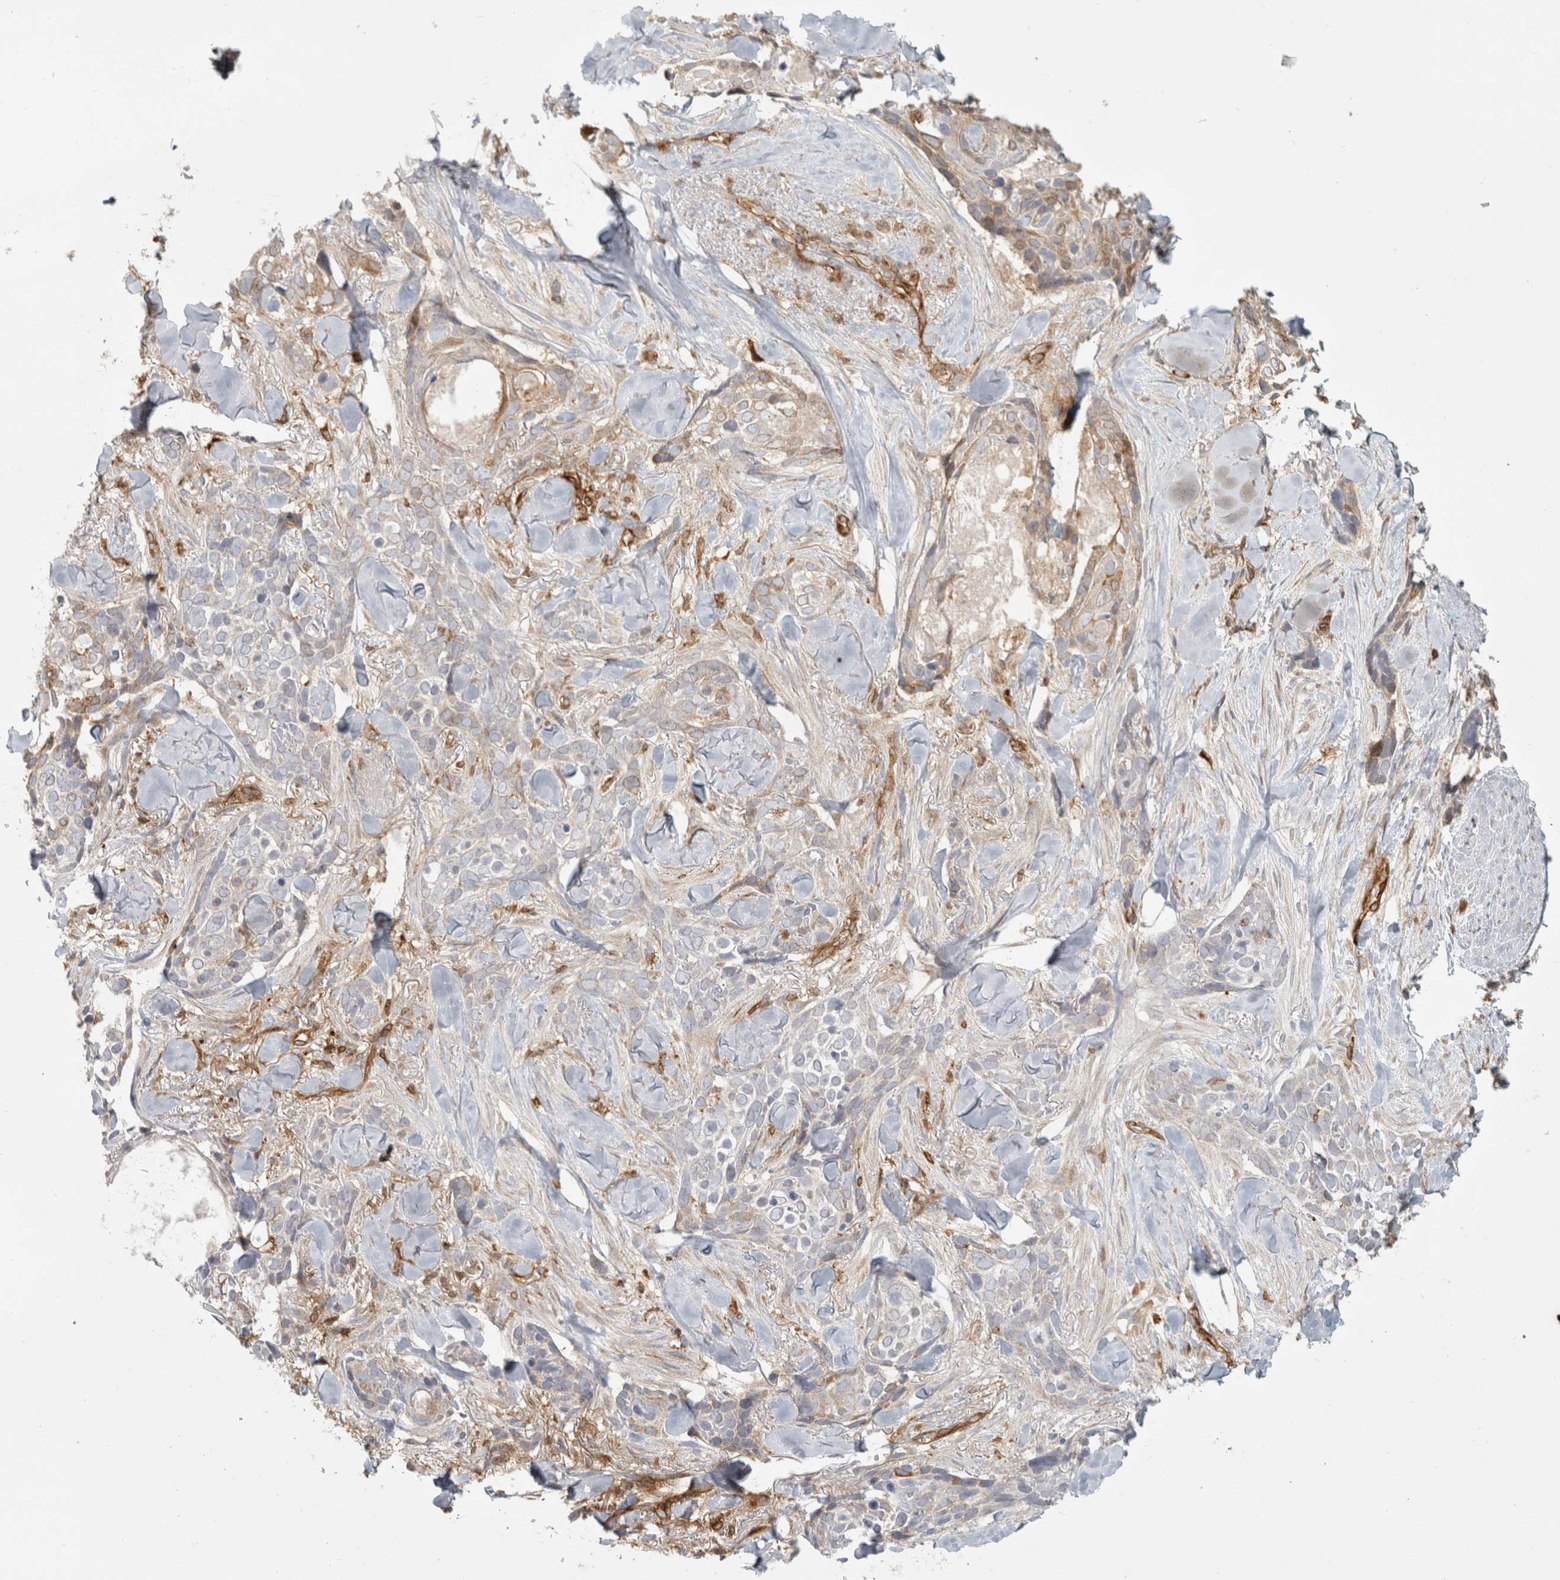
{"staining": {"intensity": "weak", "quantity": "<25%", "location": "cytoplasmic/membranous"}, "tissue": "skin cancer", "cell_type": "Tumor cells", "image_type": "cancer", "snomed": [{"axis": "morphology", "description": "Basal cell carcinoma"}, {"axis": "topography", "description": "Skin"}], "caption": "The photomicrograph exhibits no significant expression in tumor cells of skin cancer (basal cell carcinoma).", "gene": "HLA-E", "patient": {"sex": "female", "age": 82}}